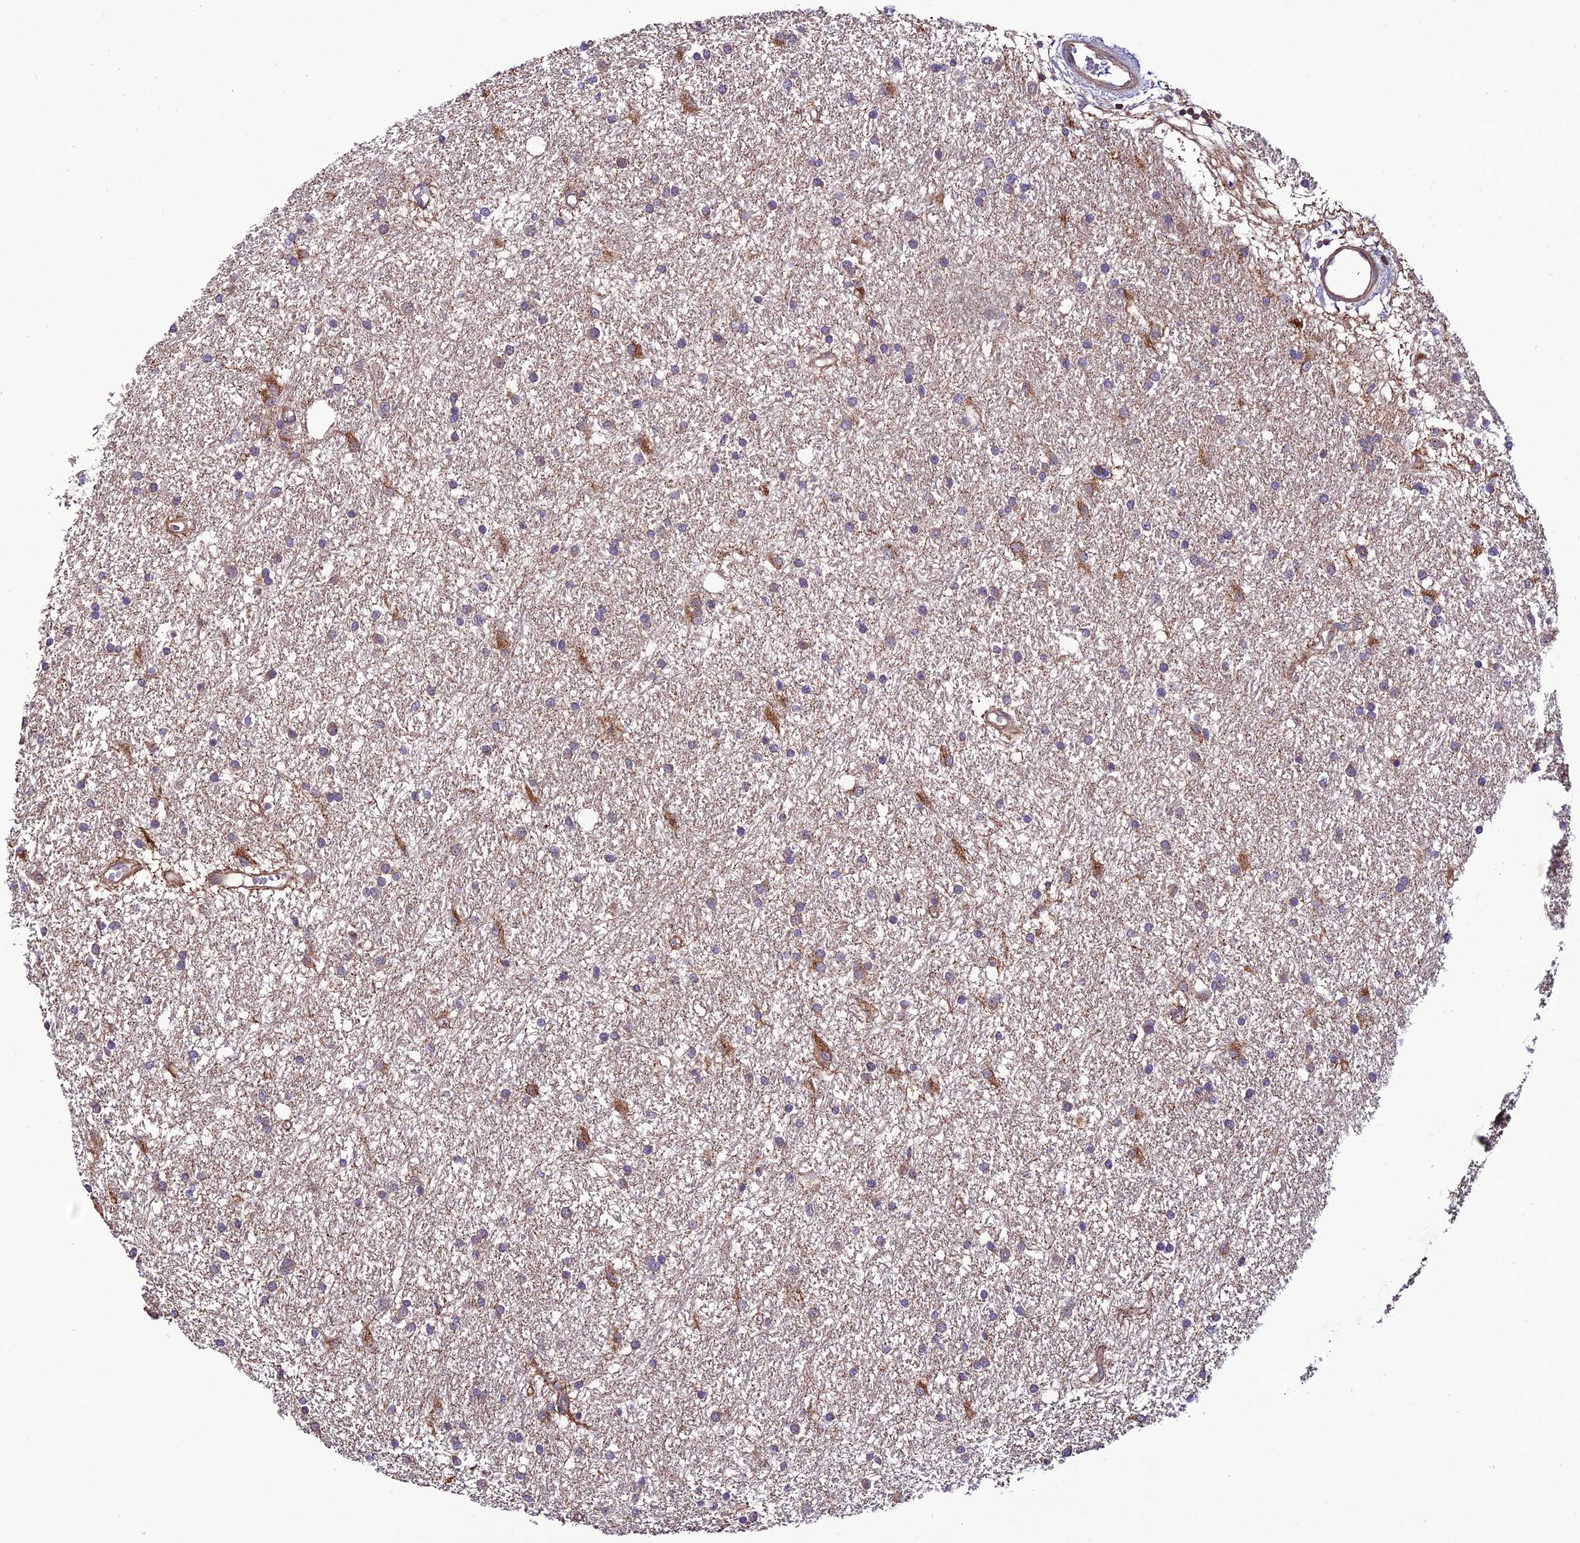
{"staining": {"intensity": "negative", "quantity": "none", "location": "none"}, "tissue": "glioma", "cell_type": "Tumor cells", "image_type": "cancer", "snomed": [{"axis": "morphology", "description": "Glioma, malignant, High grade"}, {"axis": "topography", "description": "Brain"}], "caption": "Tumor cells show no significant protein expression in high-grade glioma (malignant). (IHC, brightfield microscopy, high magnification).", "gene": "PPIL3", "patient": {"sex": "male", "age": 77}}